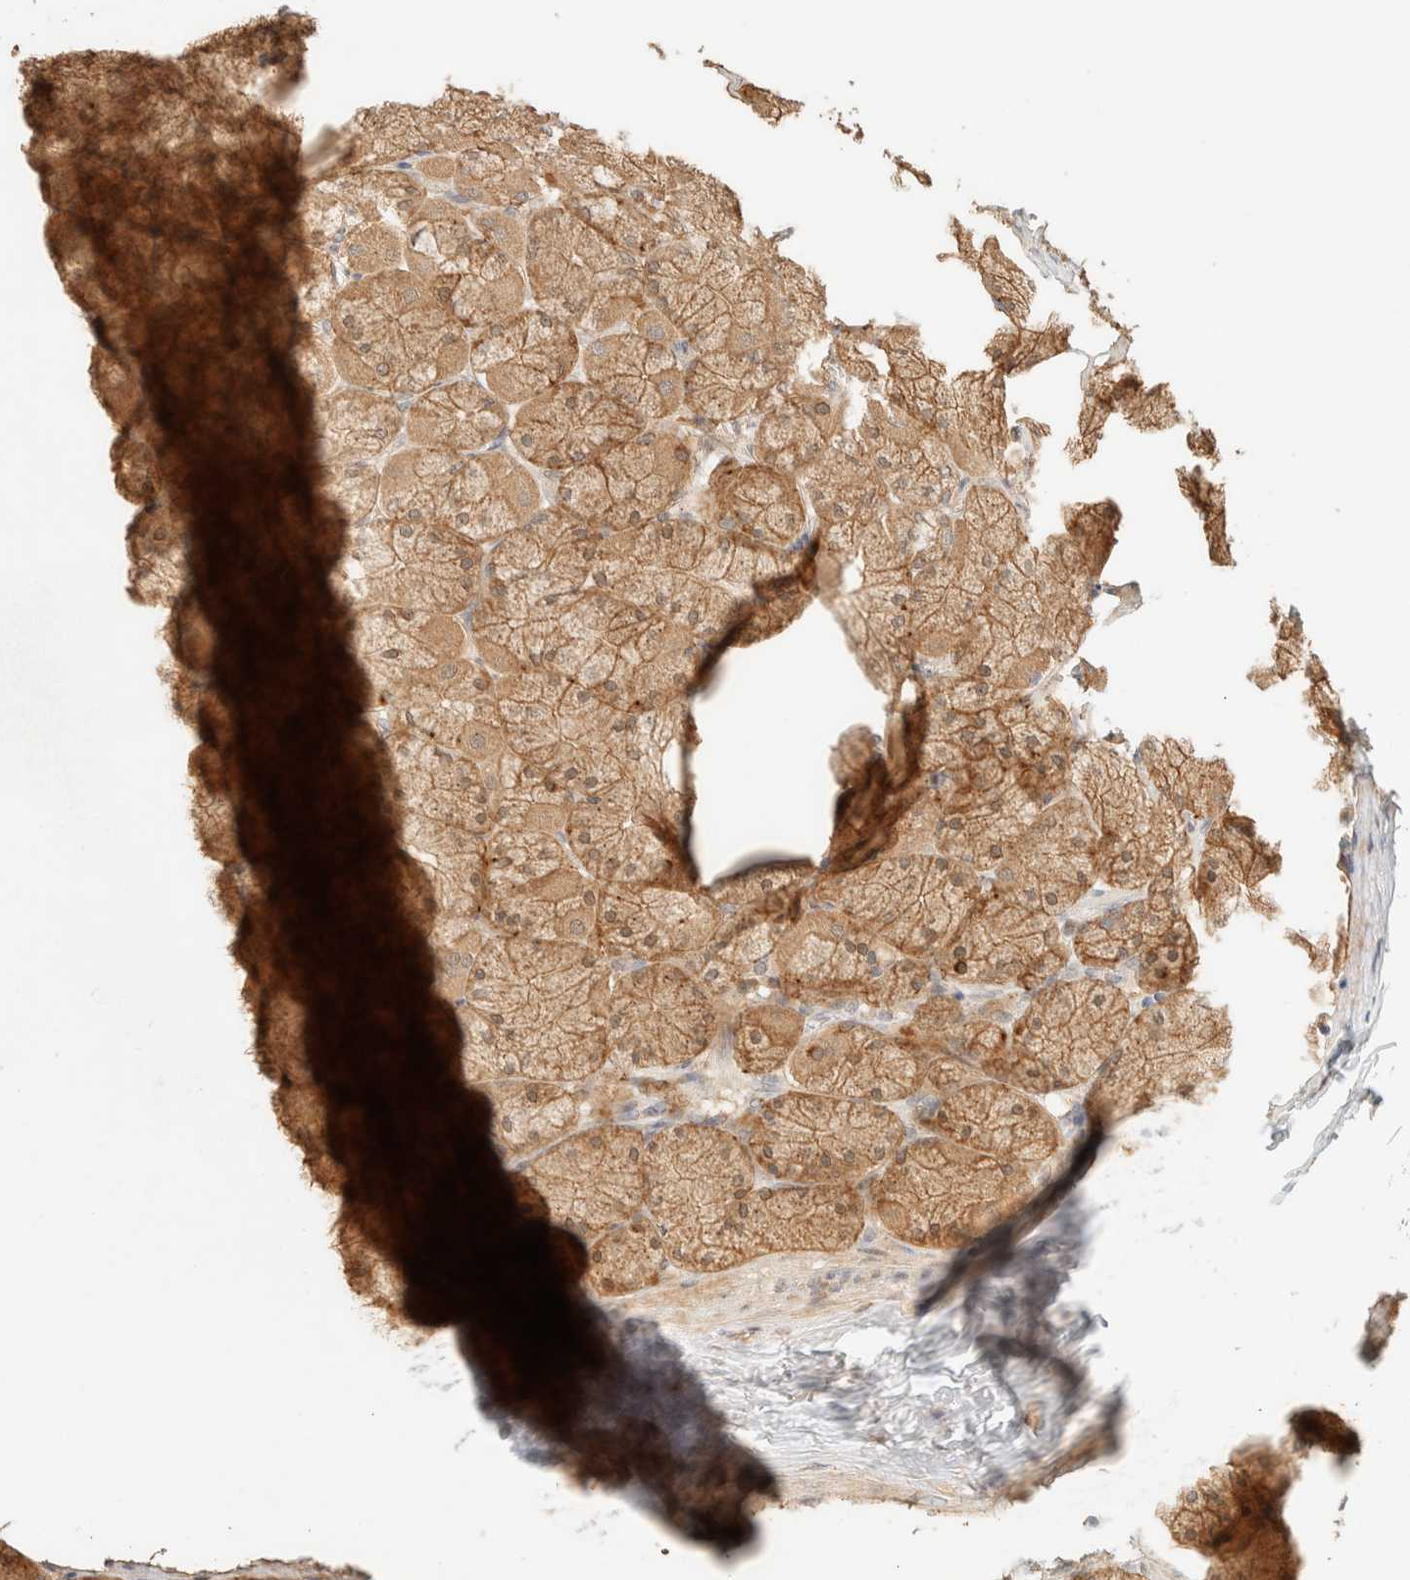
{"staining": {"intensity": "strong", "quantity": ">75%", "location": "cytoplasmic/membranous"}, "tissue": "stomach", "cell_type": "Glandular cells", "image_type": "normal", "snomed": [{"axis": "morphology", "description": "Normal tissue, NOS"}, {"axis": "topography", "description": "Stomach, upper"}], "caption": "Glandular cells exhibit strong cytoplasmic/membranous staining in about >75% of cells in benign stomach.", "gene": "ZBTB34", "patient": {"sex": "female", "age": 56}}